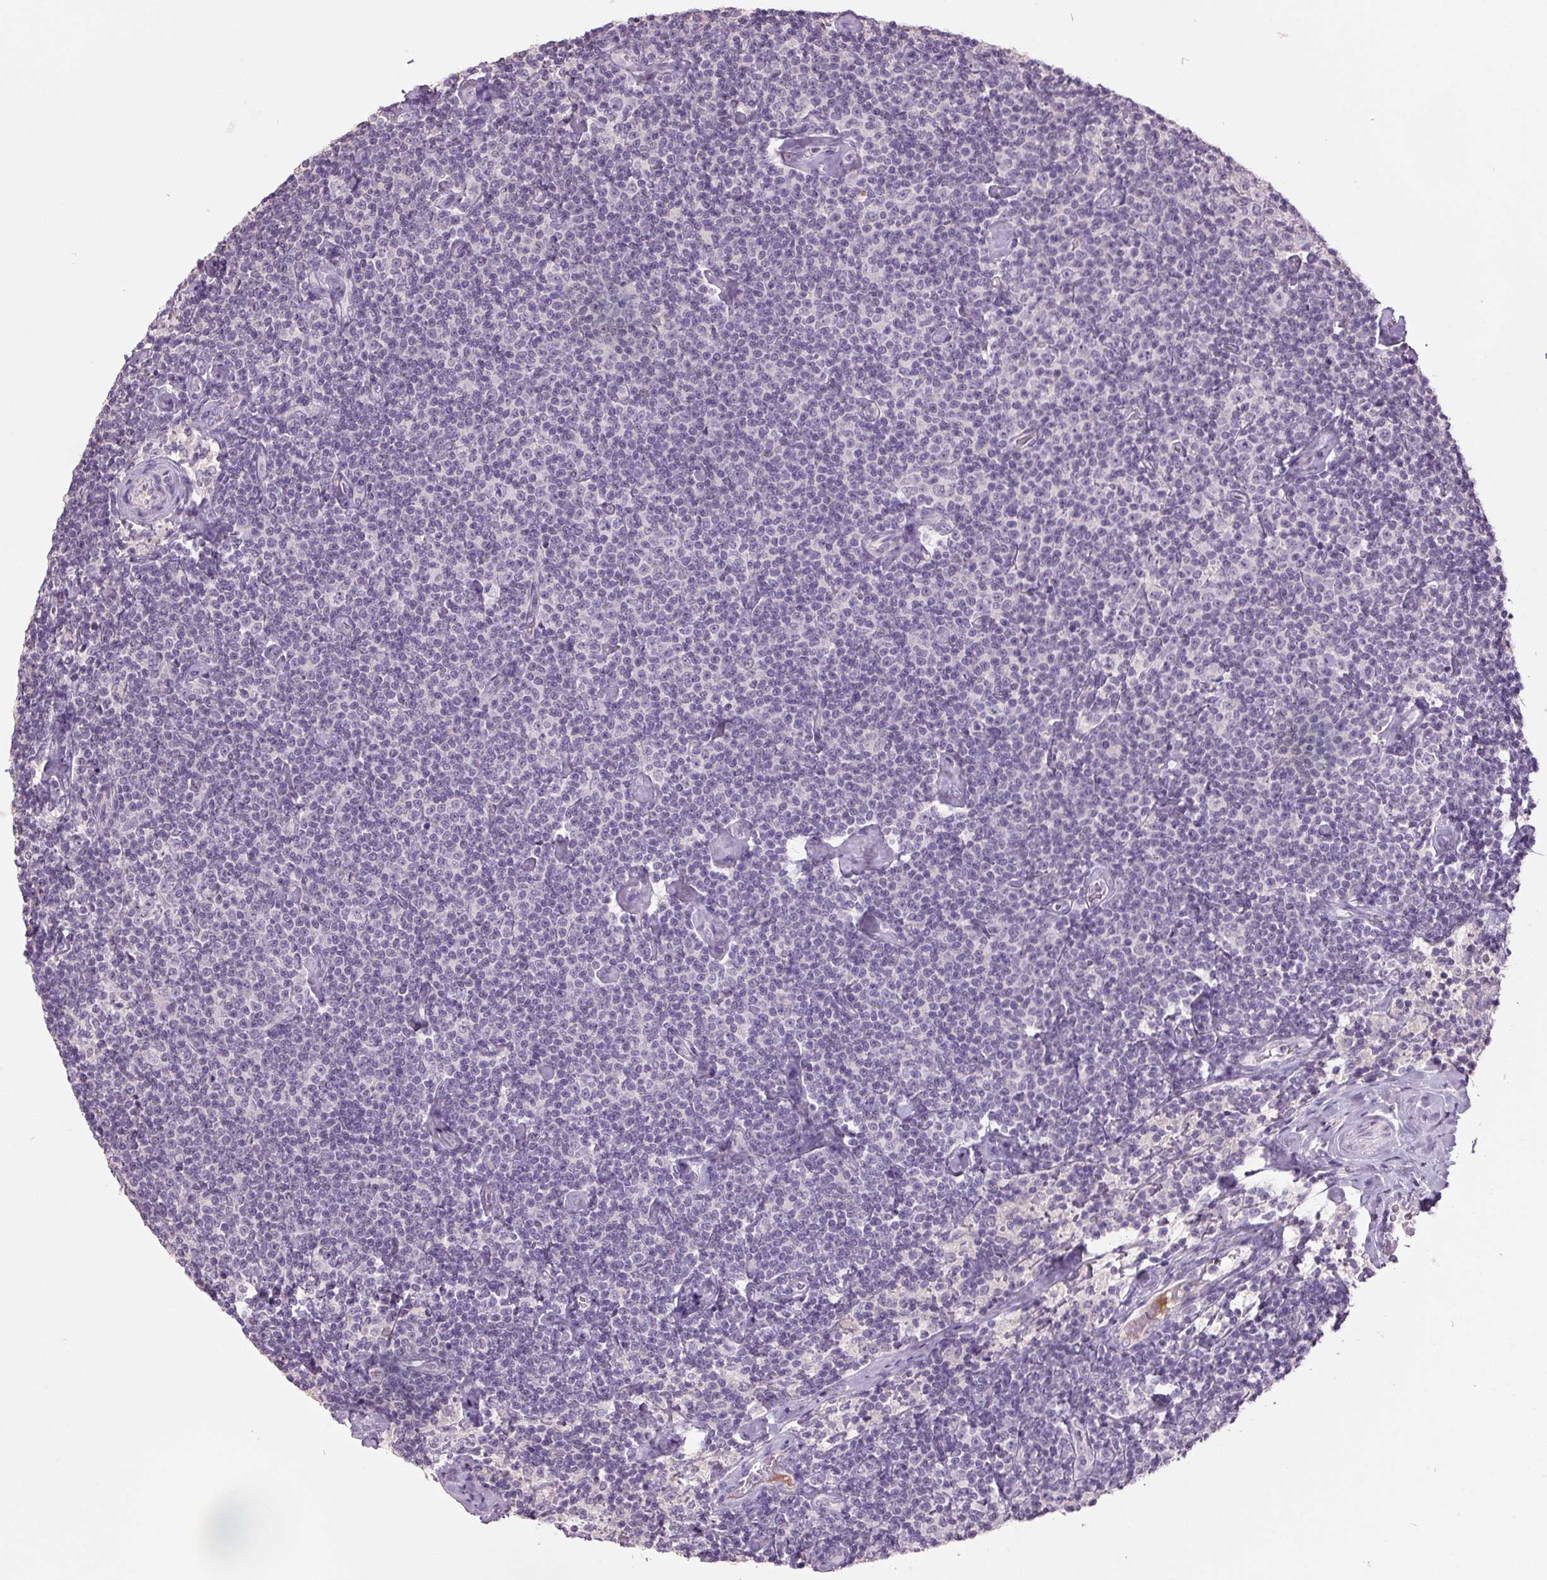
{"staining": {"intensity": "negative", "quantity": "none", "location": "none"}, "tissue": "lymphoma", "cell_type": "Tumor cells", "image_type": "cancer", "snomed": [{"axis": "morphology", "description": "Malignant lymphoma, non-Hodgkin's type, Low grade"}, {"axis": "topography", "description": "Lymph node"}], "caption": "This is an immunohistochemistry (IHC) histopathology image of human lymphoma. There is no staining in tumor cells.", "gene": "C2orf16", "patient": {"sex": "male", "age": 81}}